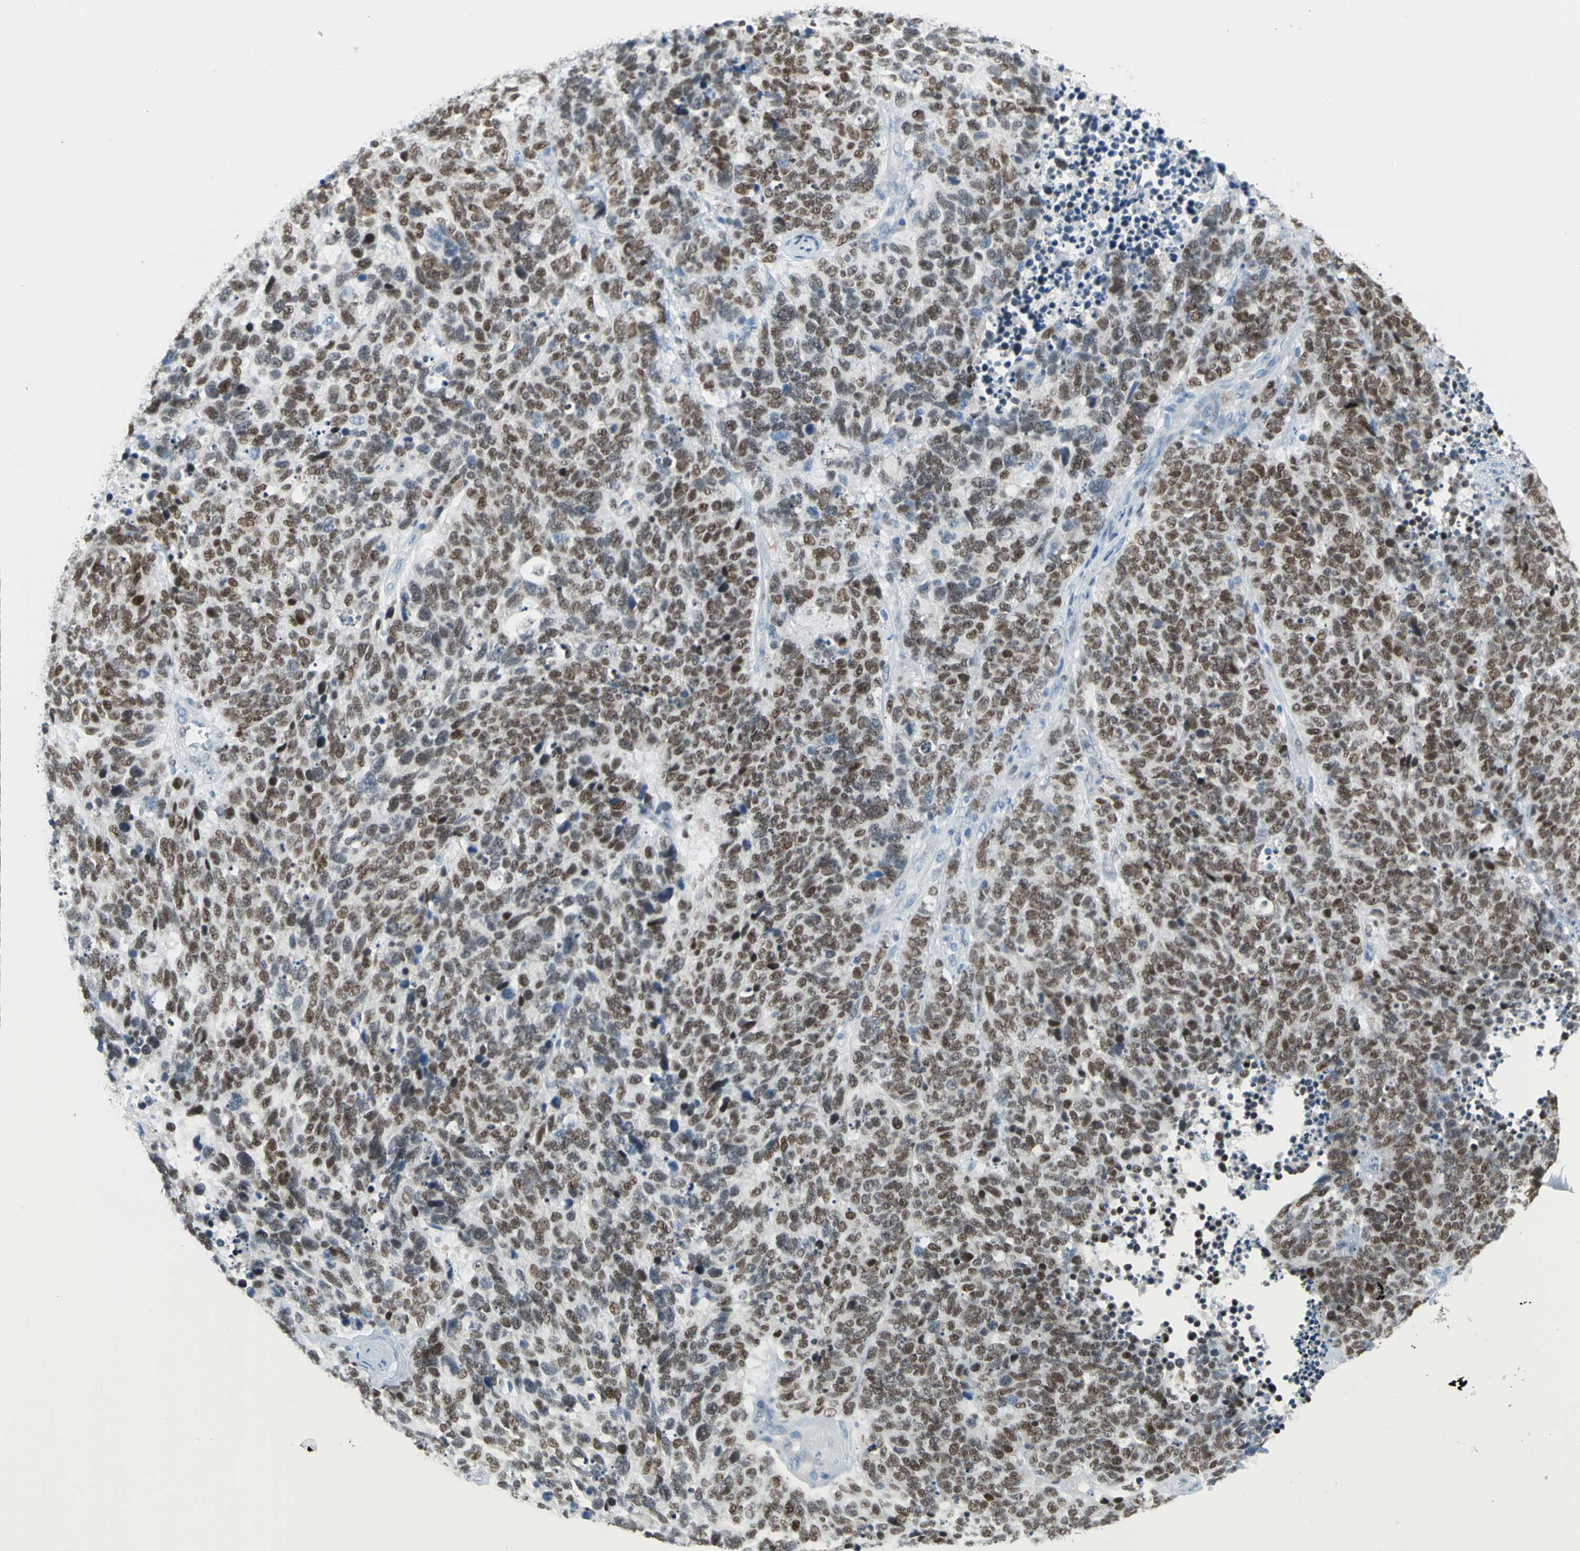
{"staining": {"intensity": "moderate", "quantity": ">75%", "location": "nuclear"}, "tissue": "lung cancer", "cell_type": "Tumor cells", "image_type": "cancer", "snomed": [{"axis": "morphology", "description": "Neoplasm, malignant, NOS"}, {"axis": "topography", "description": "Lung"}], "caption": "Tumor cells display medium levels of moderate nuclear staining in about >75% of cells in lung malignant neoplasm. (DAB (3,3'-diaminobenzidine) IHC, brown staining for protein, blue staining for nuclei).", "gene": "MCM3", "patient": {"sex": "female", "age": 58}}